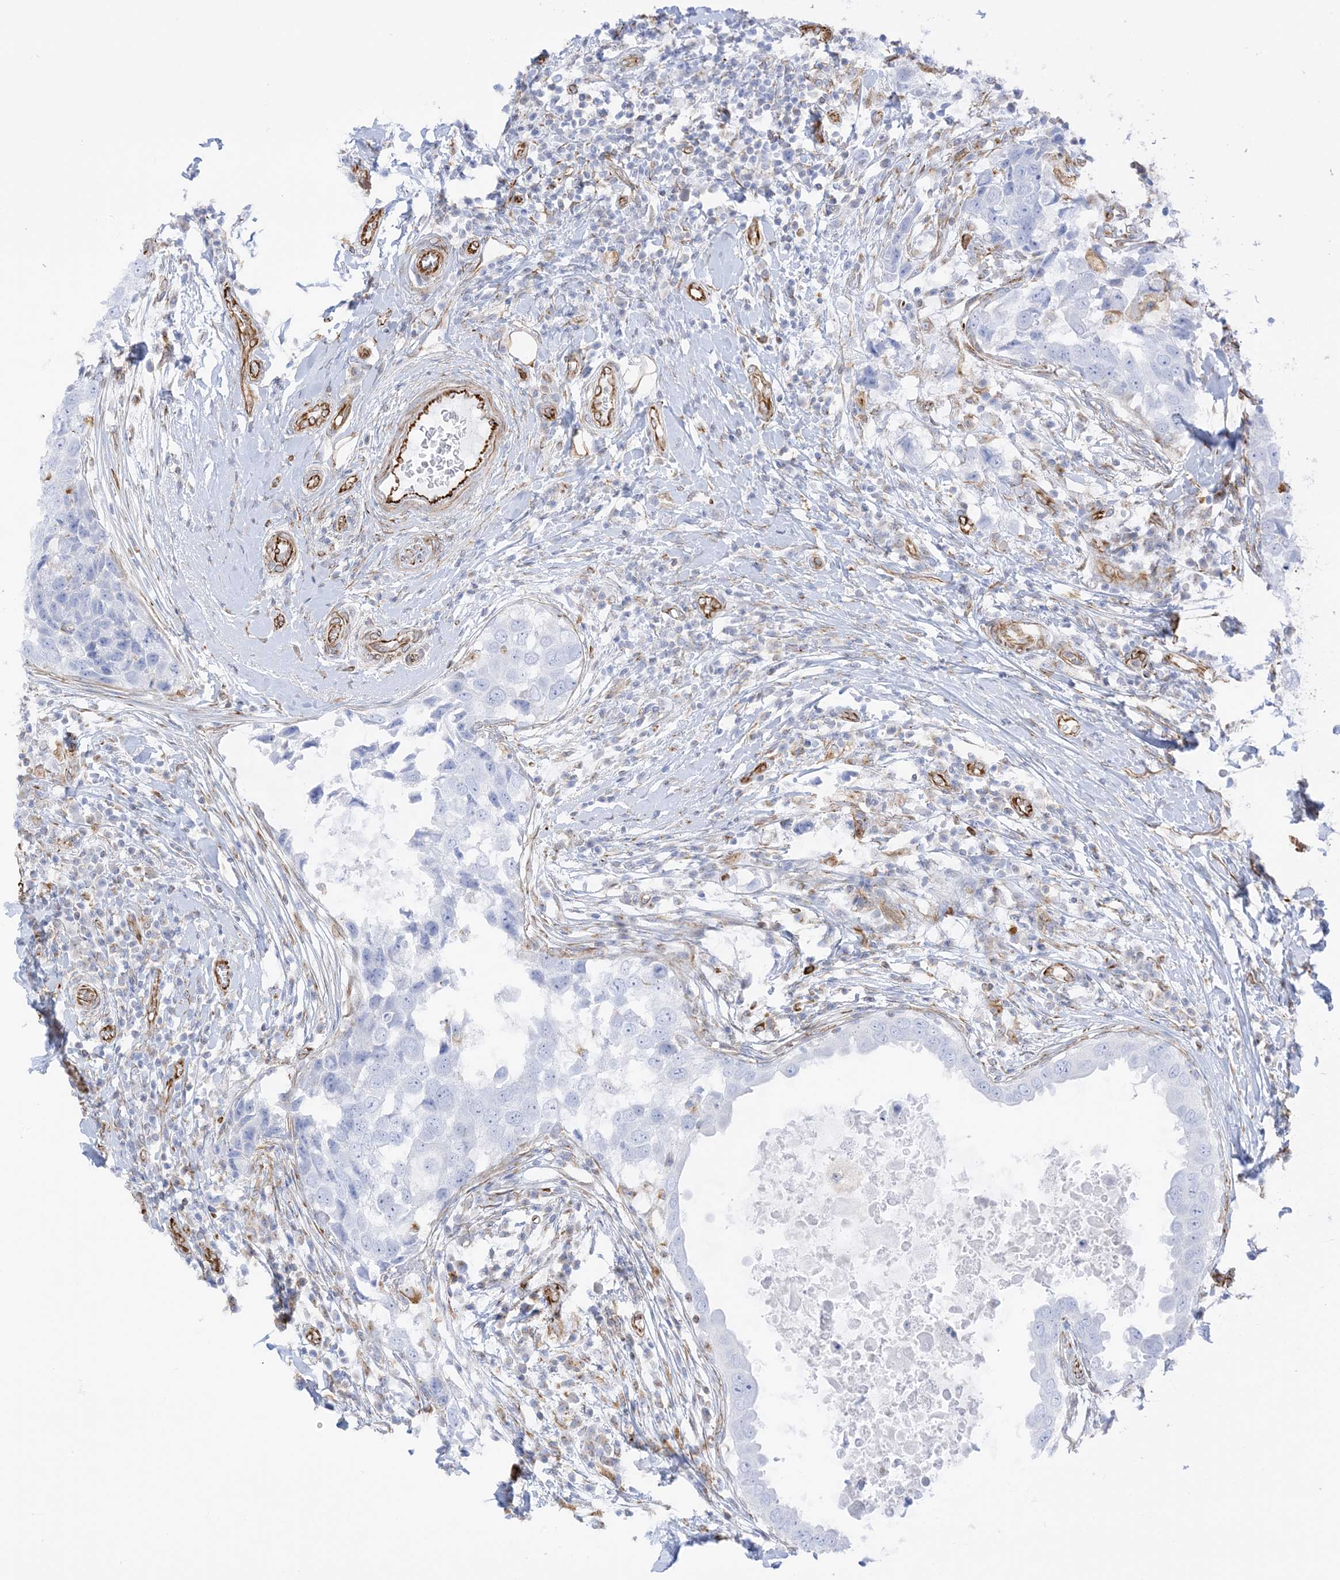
{"staining": {"intensity": "negative", "quantity": "none", "location": "none"}, "tissue": "breast cancer", "cell_type": "Tumor cells", "image_type": "cancer", "snomed": [{"axis": "morphology", "description": "Duct carcinoma"}, {"axis": "topography", "description": "Breast"}], "caption": "This is a photomicrograph of immunohistochemistry (IHC) staining of breast cancer, which shows no staining in tumor cells.", "gene": "PID1", "patient": {"sex": "female", "age": 27}}